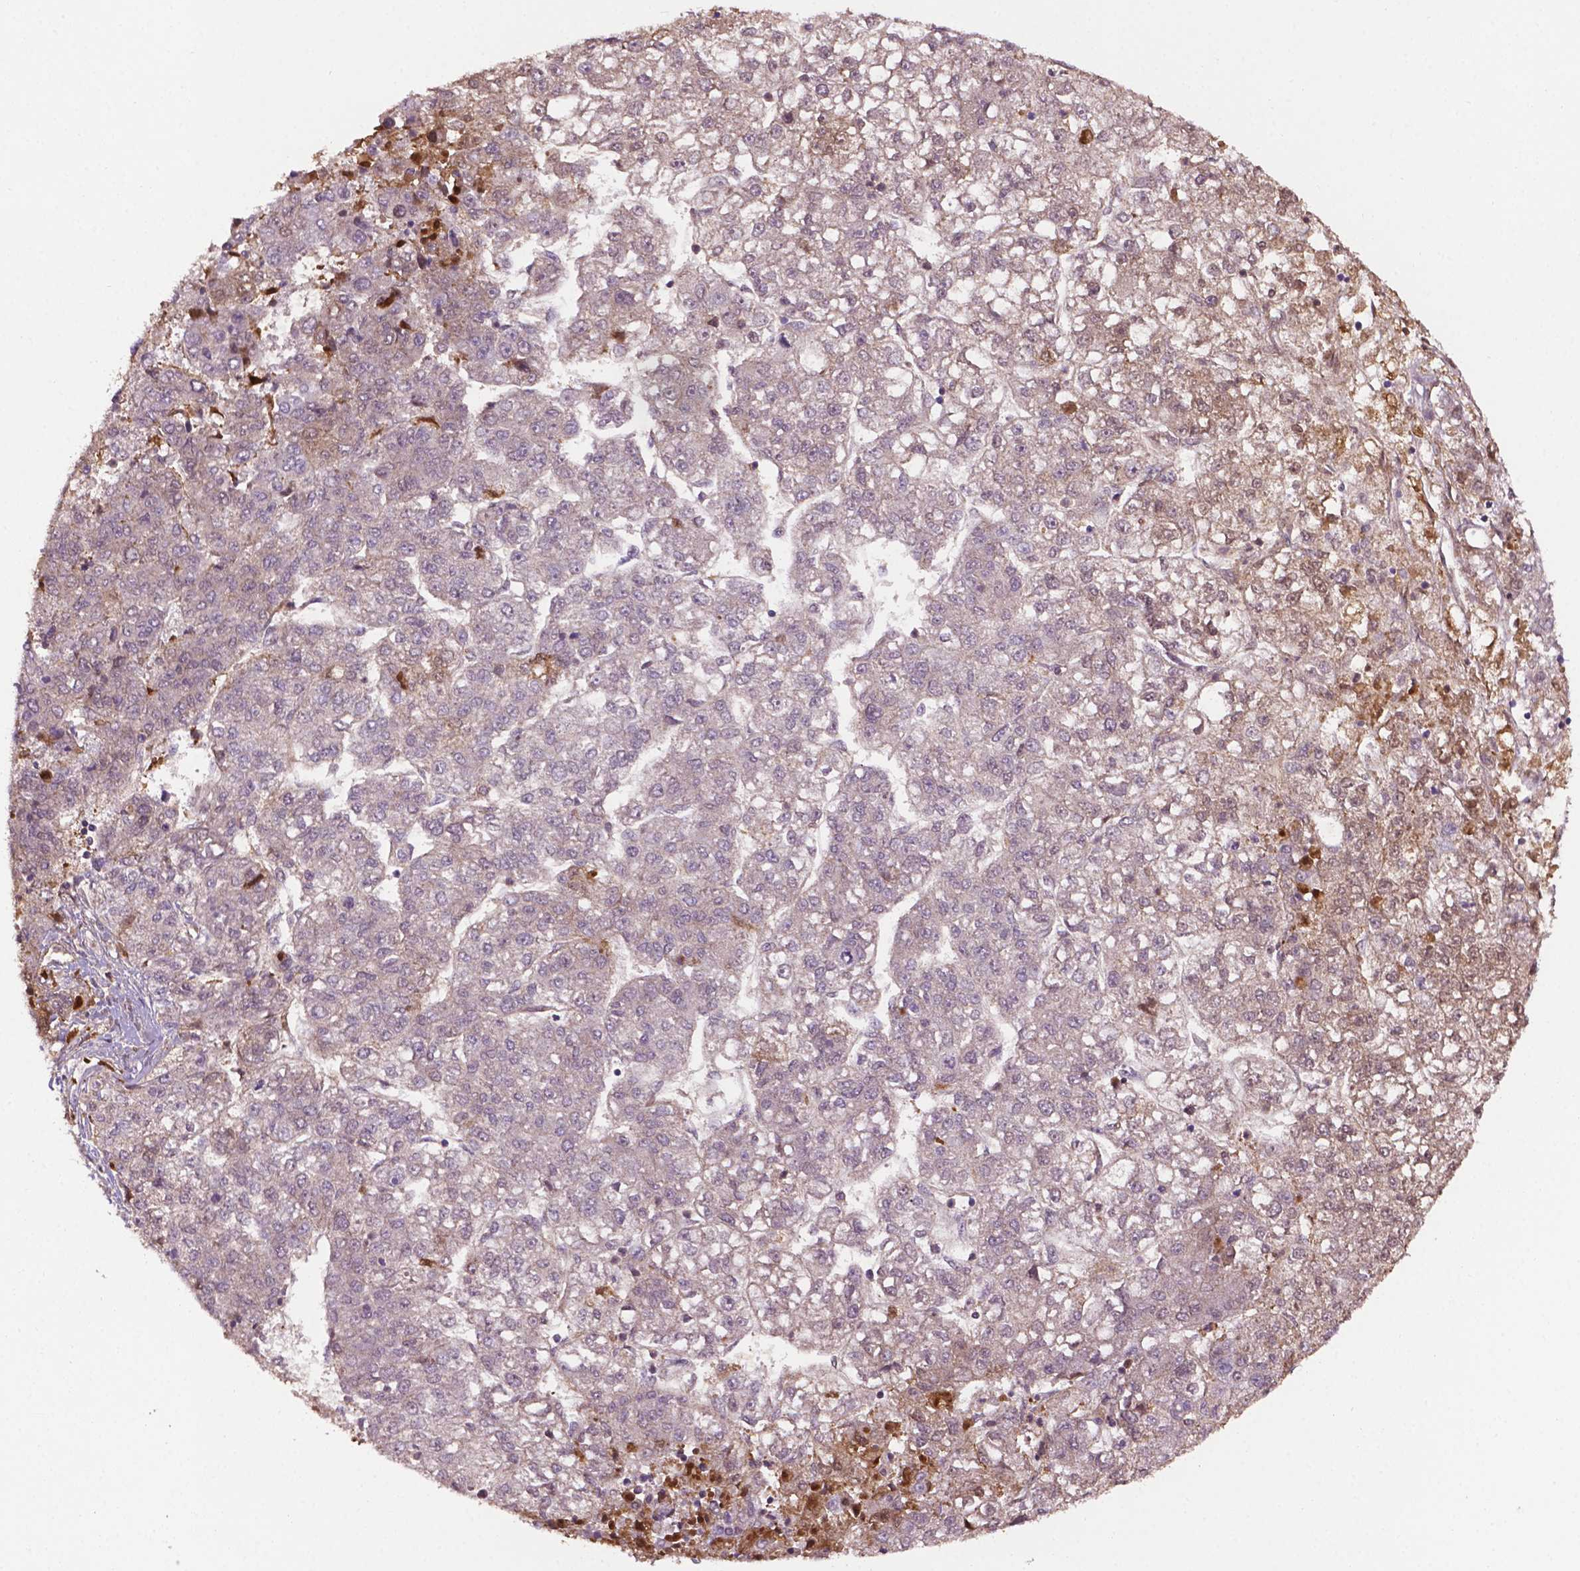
{"staining": {"intensity": "weak", "quantity": "<25%", "location": "cytoplasmic/membranous"}, "tissue": "liver cancer", "cell_type": "Tumor cells", "image_type": "cancer", "snomed": [{"axis": "morphology", "description": "Carcinoma, Hepatocellular, NOS"}, {"axis": "topography", "description": "Liver"}], "caption": "The photomicrograph displays no significant staining in tumor cells of liver cancer. (Brightfield microscopy of DAB (3,3'-diaminobenzidine) immunohistochemistry at high magnification).", "gene": "FBLN1", "patient": {"sex": "male", "age": 56}}